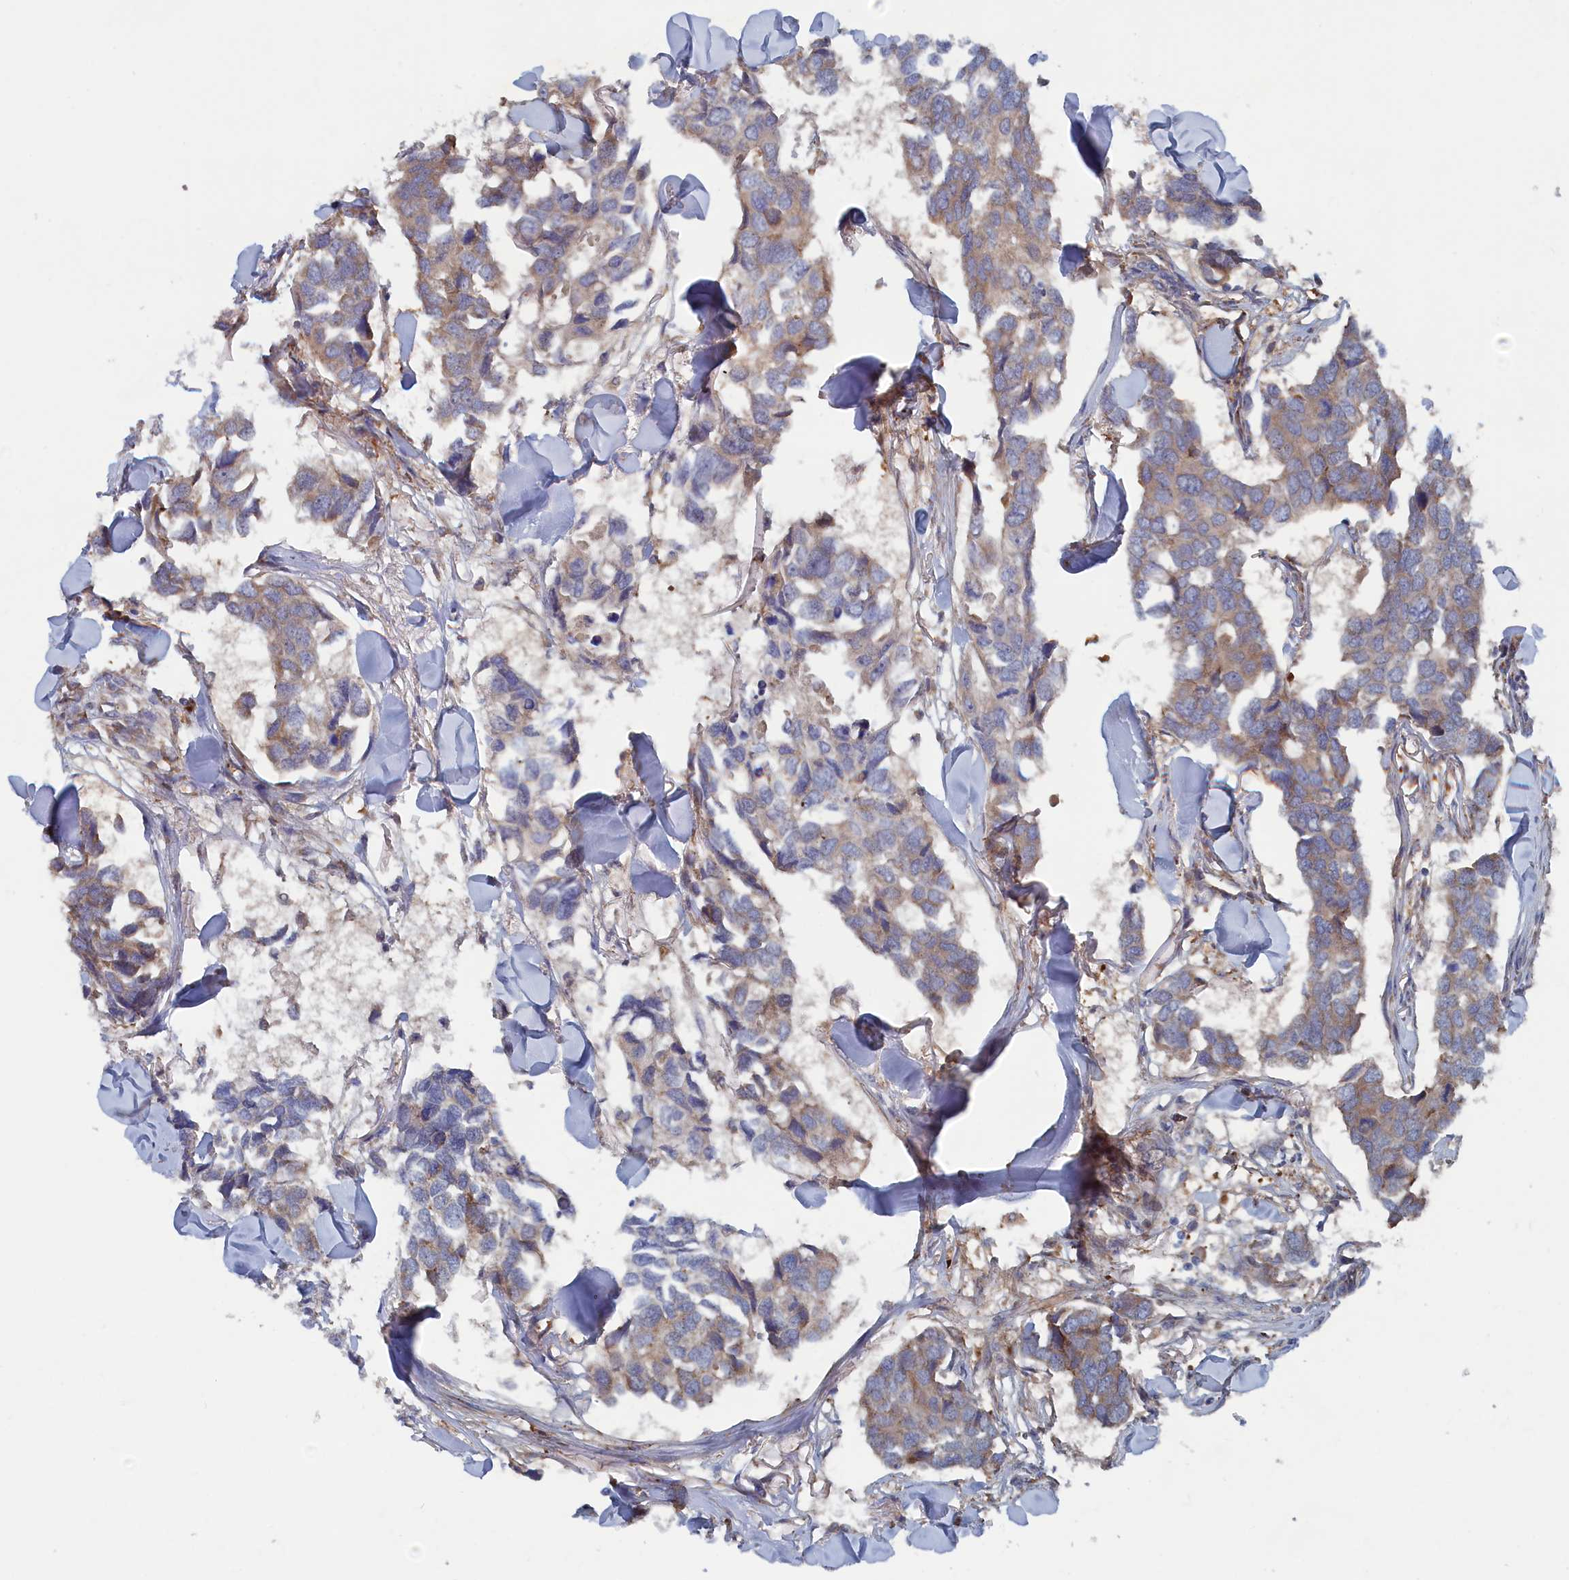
{"staining": {"intensity": "weak", "quantity": "25%-75%", "location": "cytoplasmic/membranous"}, "tissue": "breast cancer", "cell_type": "Tumor cells", "image_type": "cancer", "snomed": [{"axis": "morphology", "description": "Duct carcinoma"}, {"axis": "topography", "description": "Breast"}], "caption": "A low amount of weak cytoplasmic/membranous staining is present in approximately 25%-75% of tumor cells in breast infiltrating ductal carcinoma tissue. The protein of interest is stained brown, and the nuclei are stained in blue (DAB (3,3'-diaminobenzidine) IHC with brightfield microscopy, high magnification).", "gene": "TMEM196", "patient": {"sex": "female", "age": 83}}